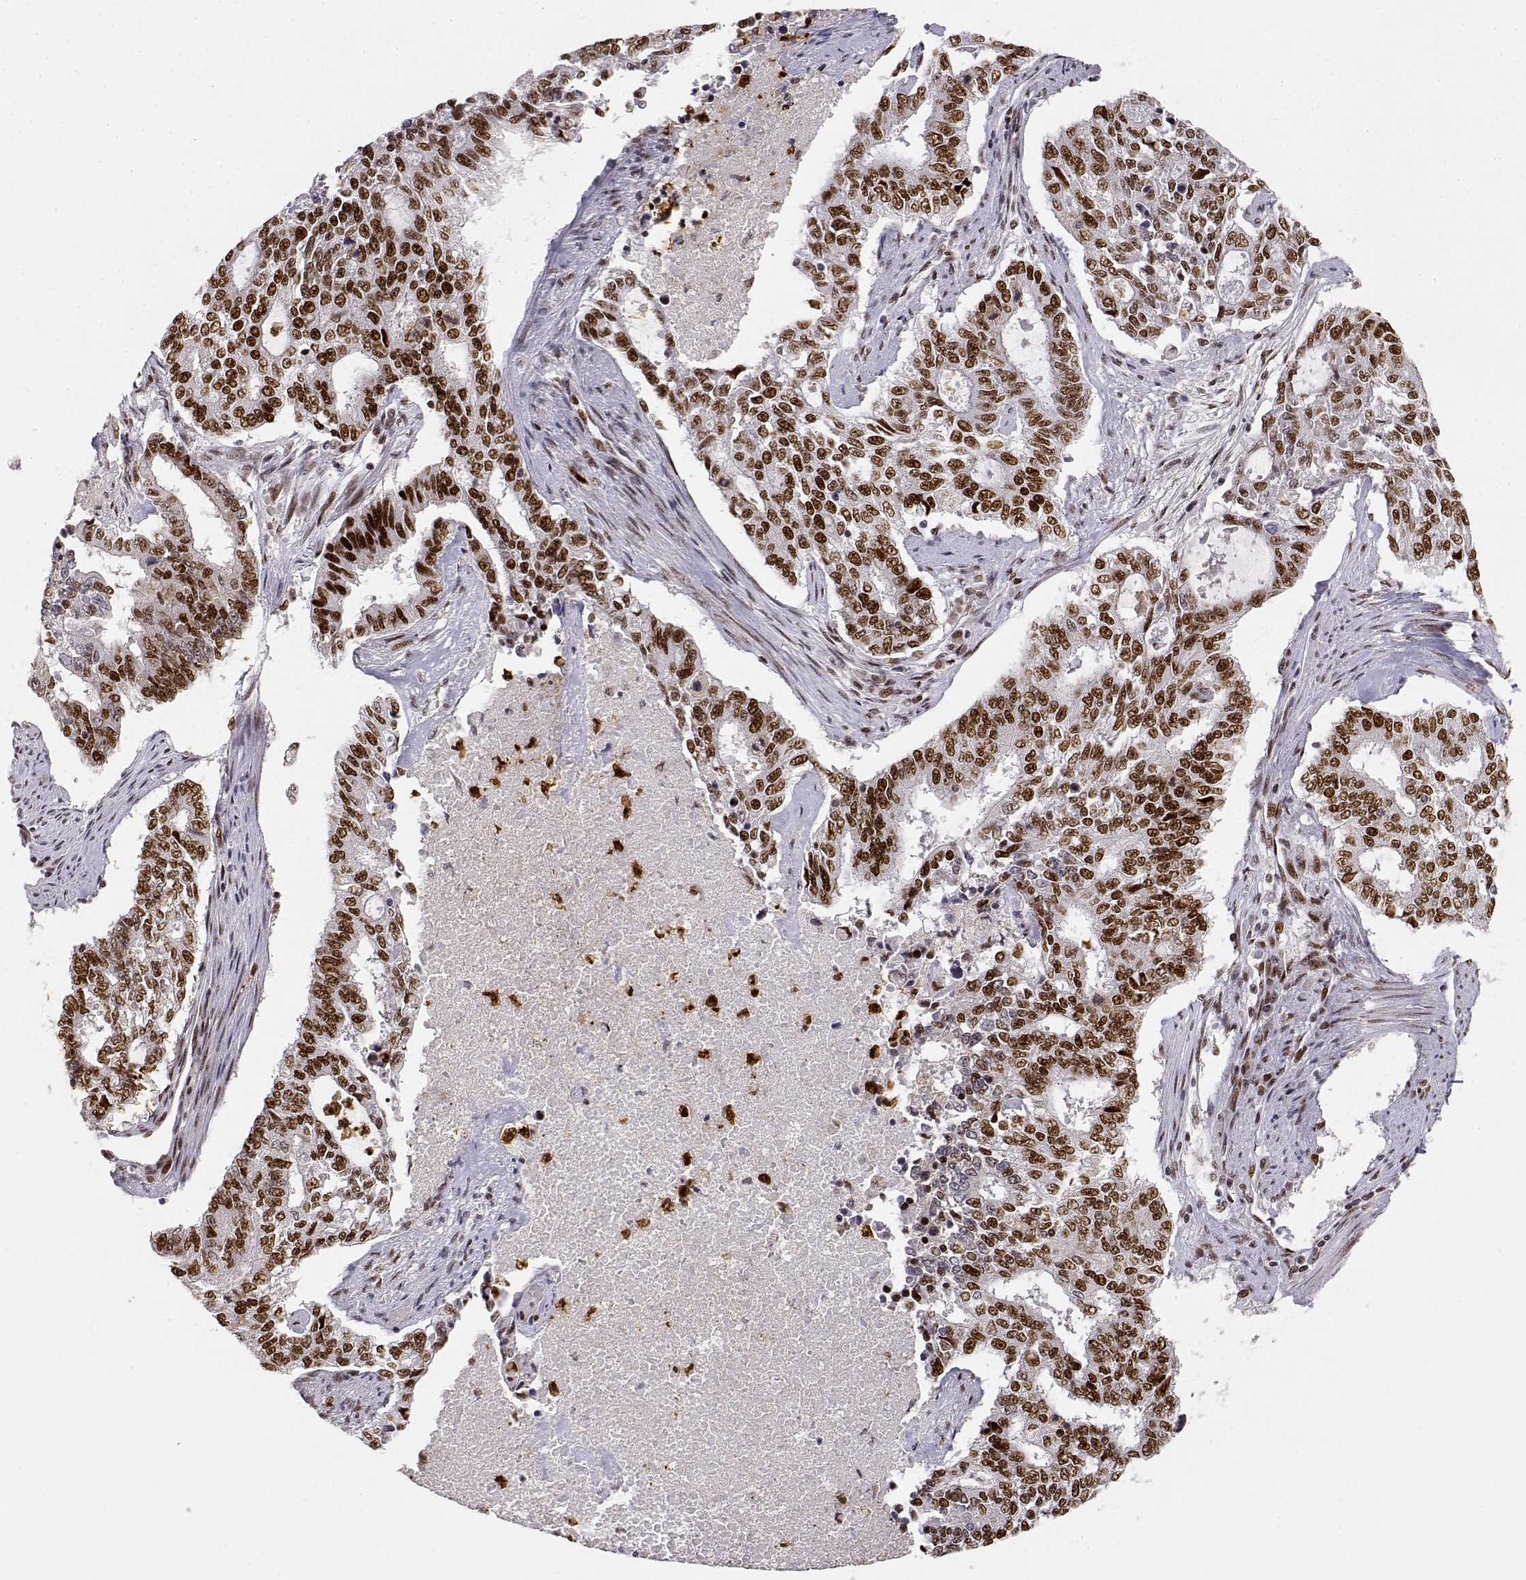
{"staining": {"intensity": "strong", "quantity": ">75%", "location": "nuclear"}, "tissue": "endometrial cancer", "cell_type": "Tumor cells", "image_type": "cancer", "snomed": [{"axis": "morphology", "description": "Adenocarcinoma, NOS"}, {"axis": "topography", "description": "Uterus"}], "caption": "Protein staining by immunohistochemistry reveals strong nuclear positivity in about >75% of tumor cells in endometrial cancer (adenocarcinoma). Nuclei are stained in blue.", "gene": "RSF1", "patient": {"sex": "female", "age": 59}}